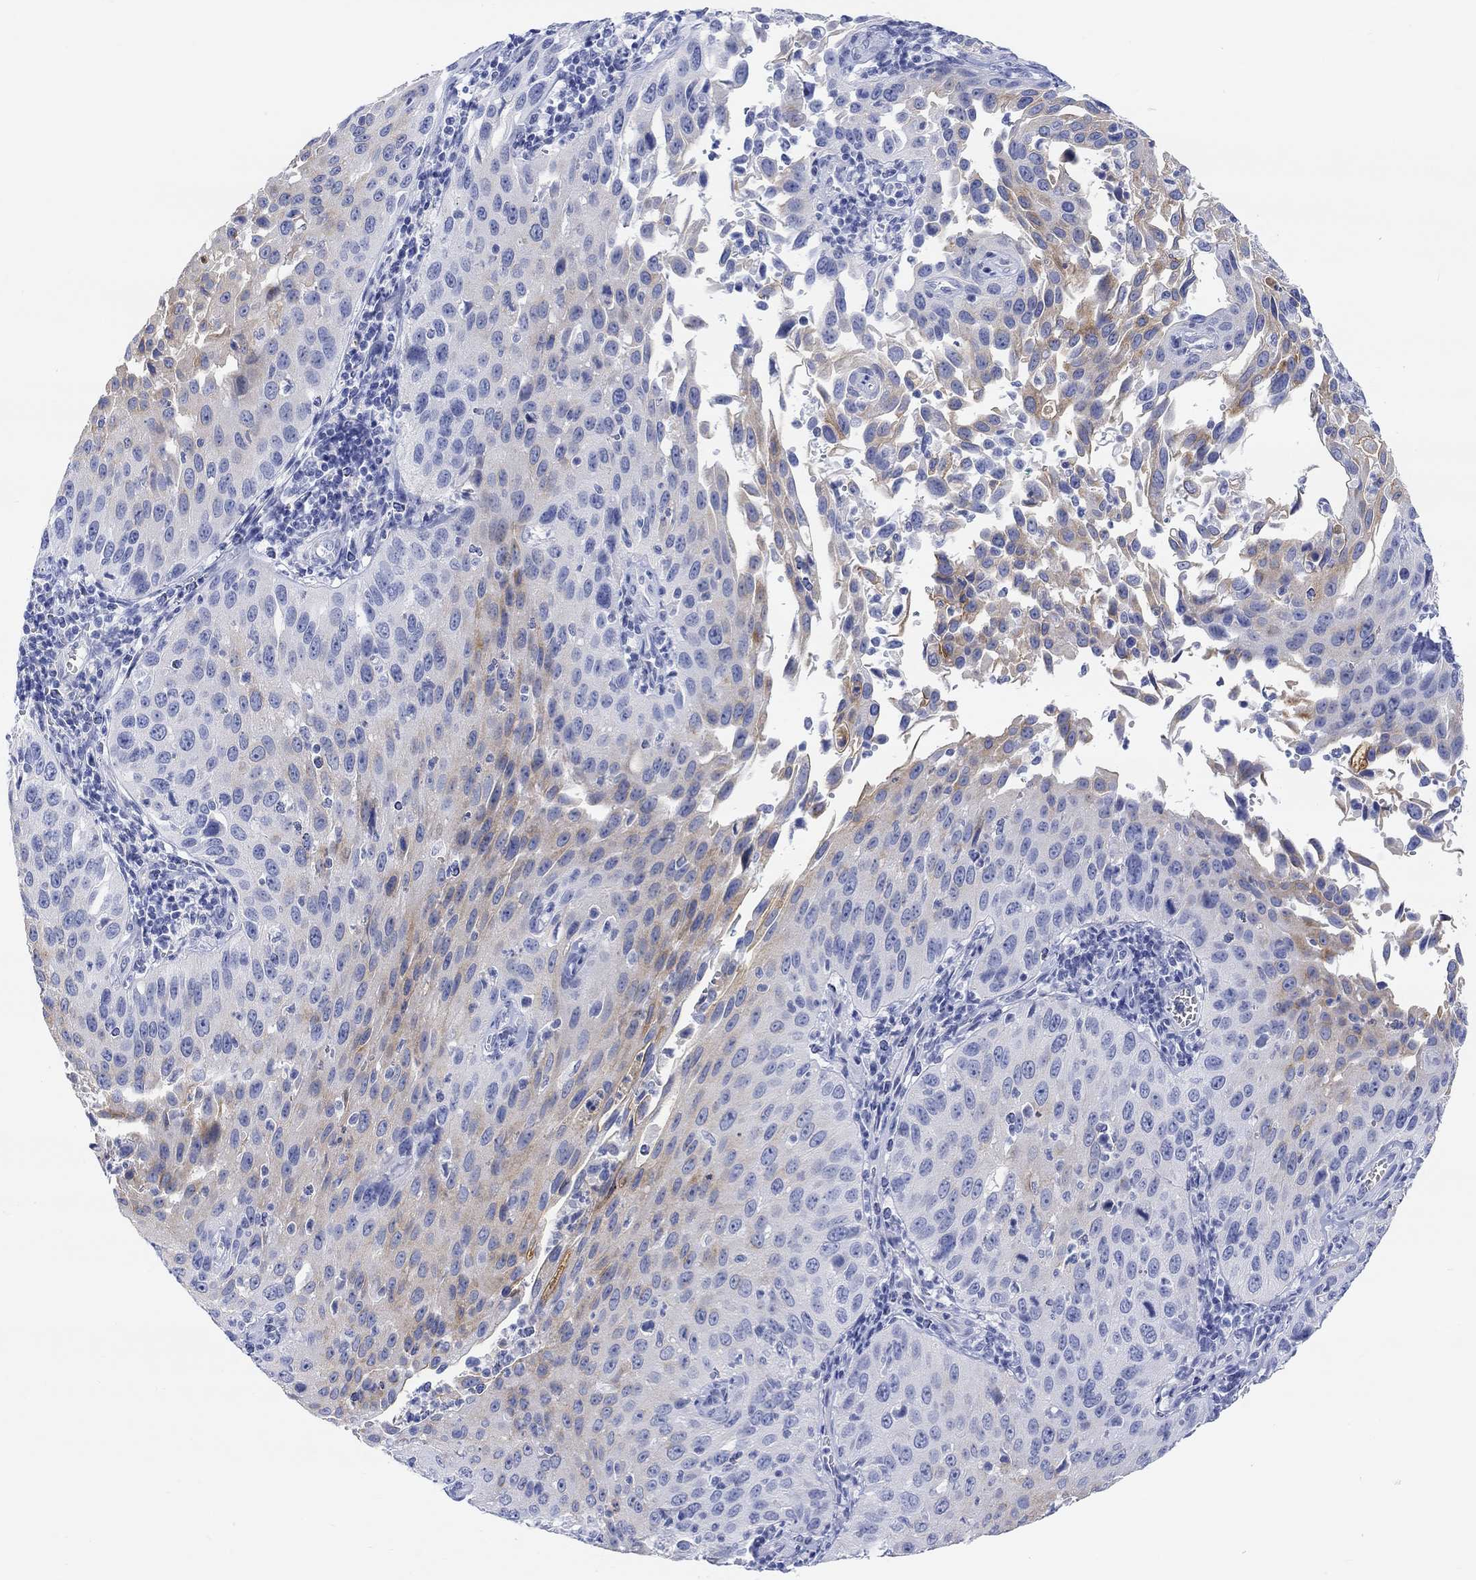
{"staining": {"intensity": "moderate", "quantity": "<25%", "location": "cytoplasmic/membranous"}, "tissue": "cervical cancer", "cell_type": "Tumor cells", "image_type": "cancer", "snomed": [{"axis": "morphology", "description": "Squamous cell carcinoma, NOS"}, {"axis": "topography", "description": "Cervix"}], "caption": "There is low levels of moderate cytoplasmic/membranous staining in tumor cells of cervical cancer (squamous cell carcinoma), as demonstrated by immunohistochemical staining (brown color).", "gene": "XIRP2", "patient": {"sex": "female", "age": 26}}